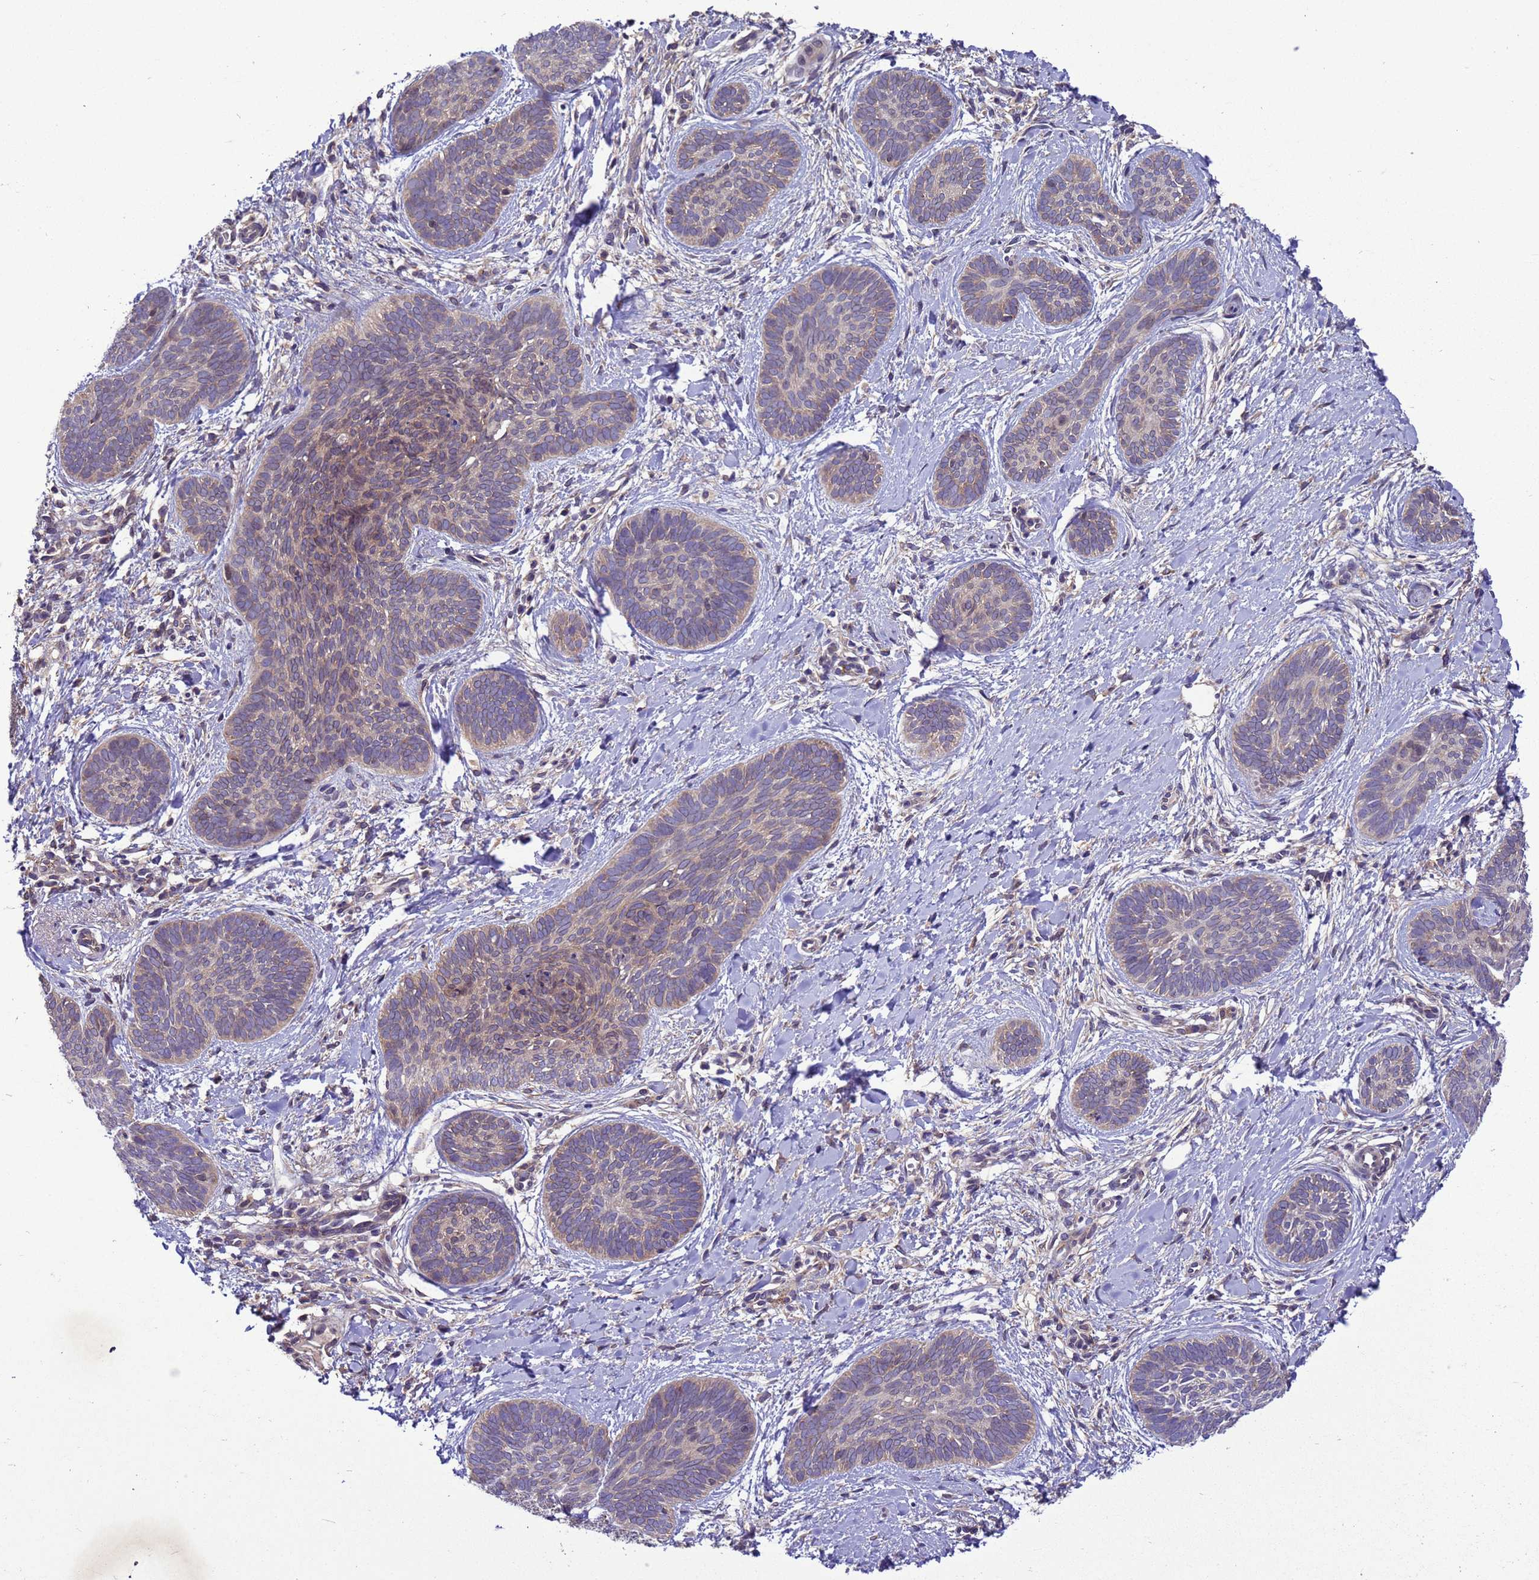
{"staining": {"intensity": "weak", "quantity": "25%-75%", "location": "cytoplasmic/membranous"}, "tissue": "skin cancer", "cell_type": "Tumor cells", "image_type": "cancer", "snomed": [{"axis": "morphology", "description": "Basal cell carcinoma"}, {"axis": "topography", "description": "Skin"}], "caption": "About 25%-75% of tumor cells in skin cancer (basal cell carcinoma) reveal weak cytoplasmic/membranous protein expression as visualized by brown immunohistochemical staining.", "gene": "ARHGAP12", "patient": {"sex": "female", "age": 81}}